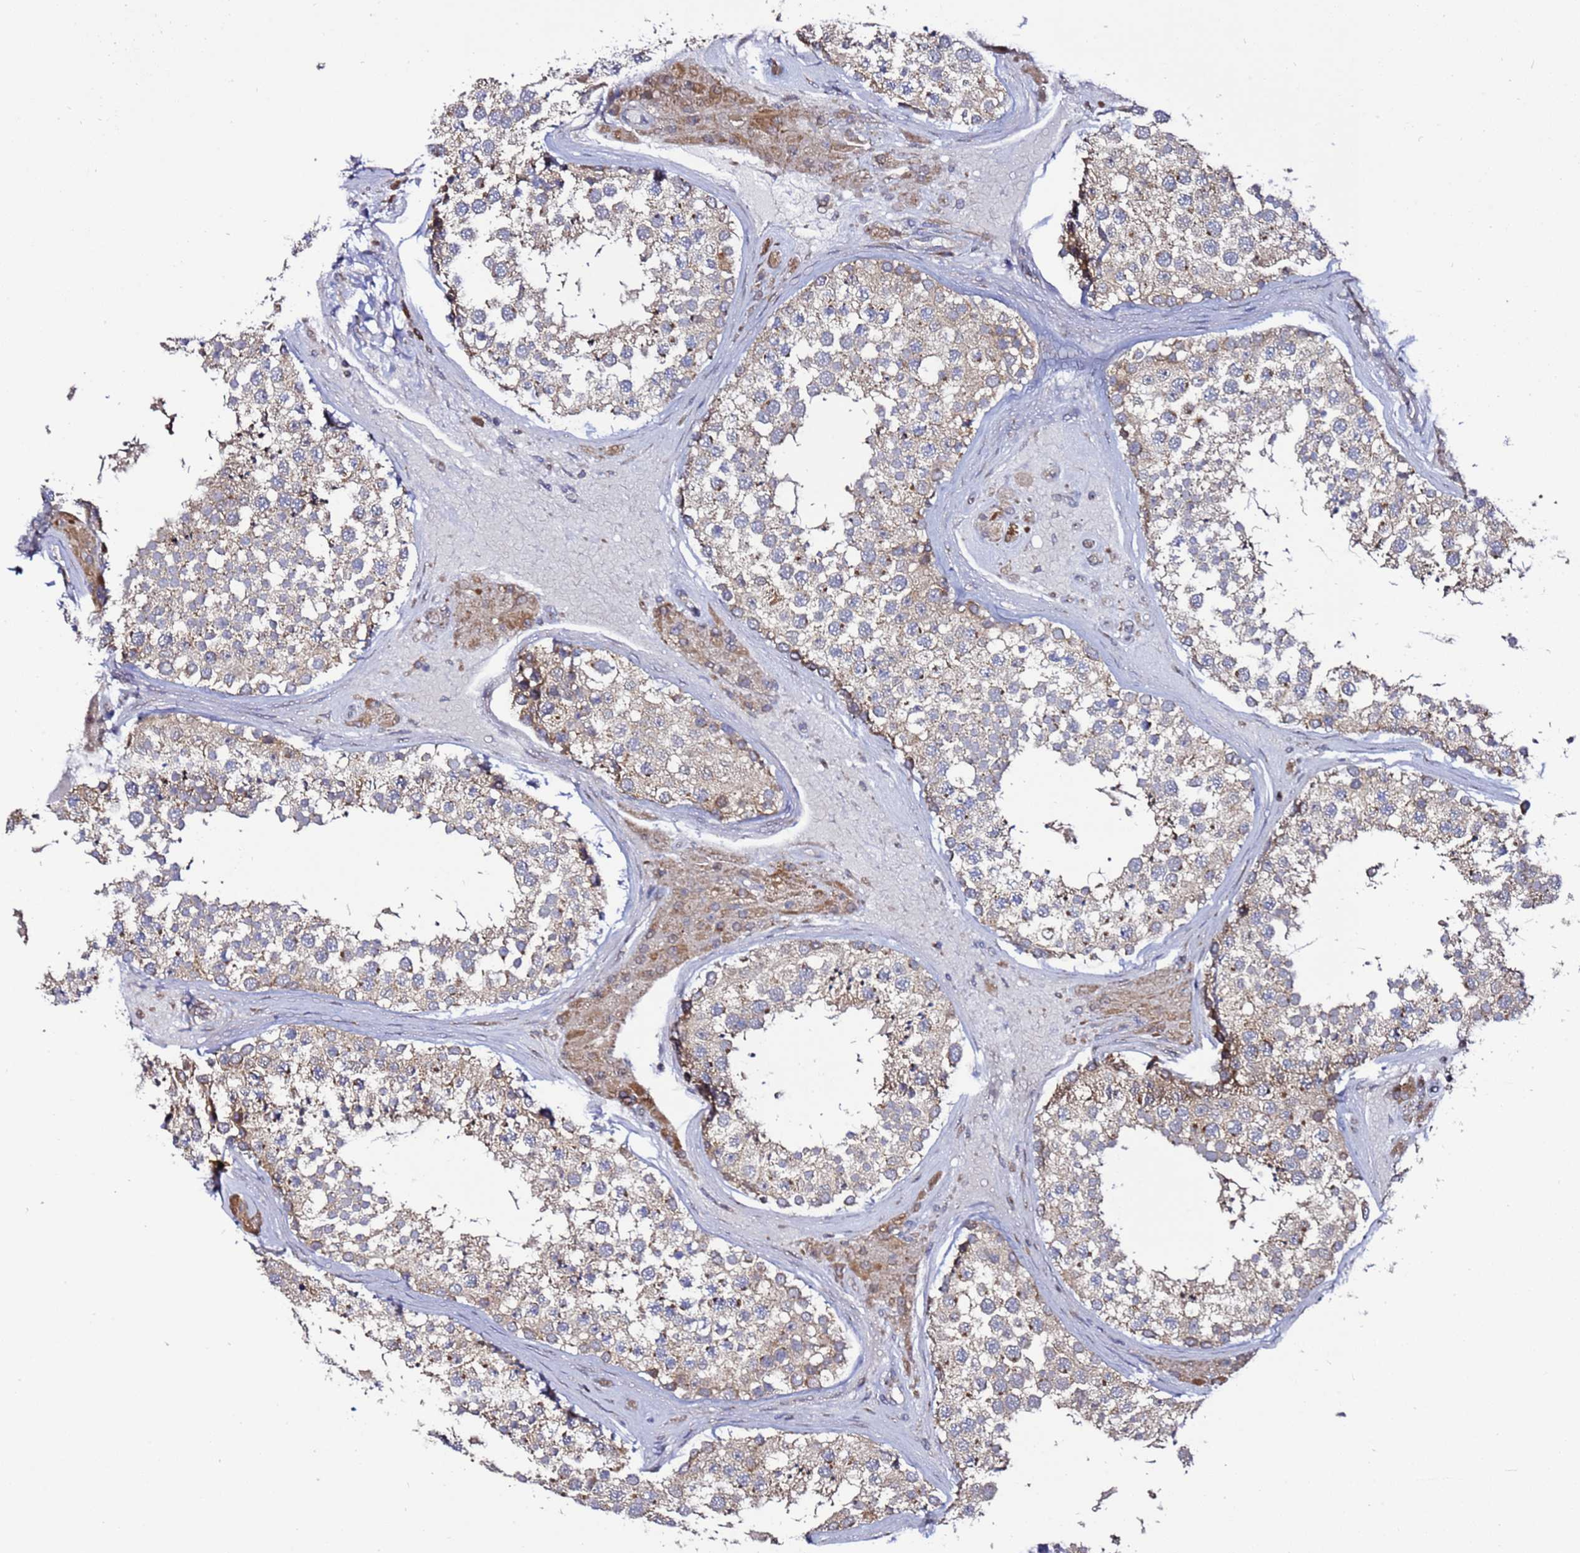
{"staining": {"intensity": "moderate", "quantity": "<25%", "location": "cytoplasmic/membranous"}, "tissue": "testis", "cell_type": "Cells in seminiferous ducts", "image_type": "normal", "snomed": [{"axis": "morphology", "description": "Normal tissue, NOS"}, {"axis": "topography", "description": "Testis"}], "caption": "Cells in seminiferous ducts display moderate cytoplasmic/membranous positivity in about <25% of cells in unremarkable testis.", "gene": "TMEM176B", "patient": {"sex": "male", "age": 46}}